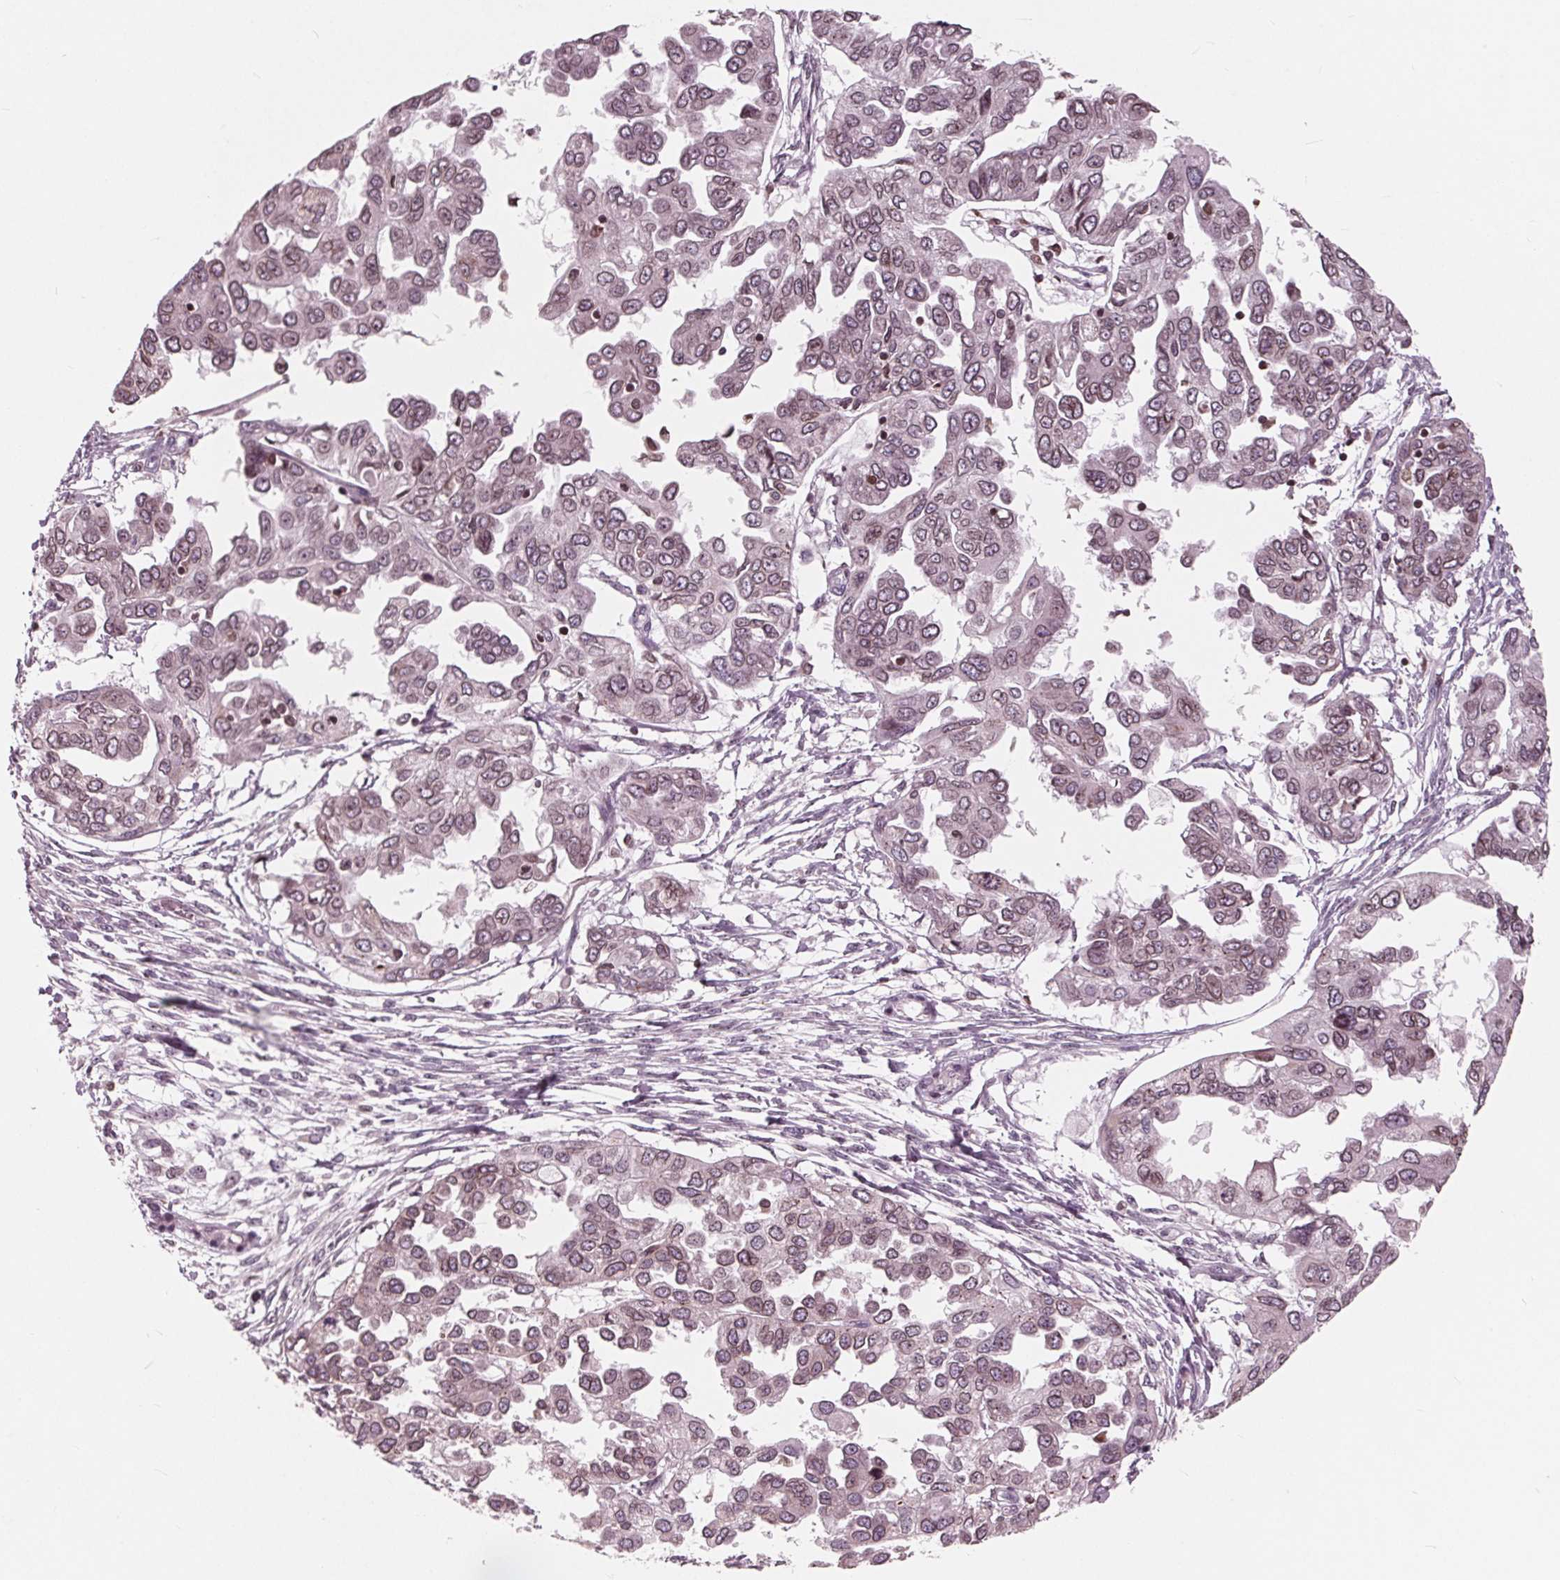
{"staining": {"intensity": "weak", "quantity": "25%-75%", "location": "cytoplasmic/membranous,nuclear"}, "tissue": "ovarian cancer", "cell_type": "Tumor cells", "image_type": "cancer", "snomed": [{"axis": "morphology", "description": "Cystadenocarcinoma, serous, NOS"}, {"axis": "topography", "description": "Ovary"}], "caption": "This is an image of IHC staining of ovarian cancer (serous cystadenocarcinoma), which shows weak positivity in the cytoplasmic/membranous and nuclear of tumor cells.", "gene": "NUP210", "patient": {"sex": "female", "age": 53}}